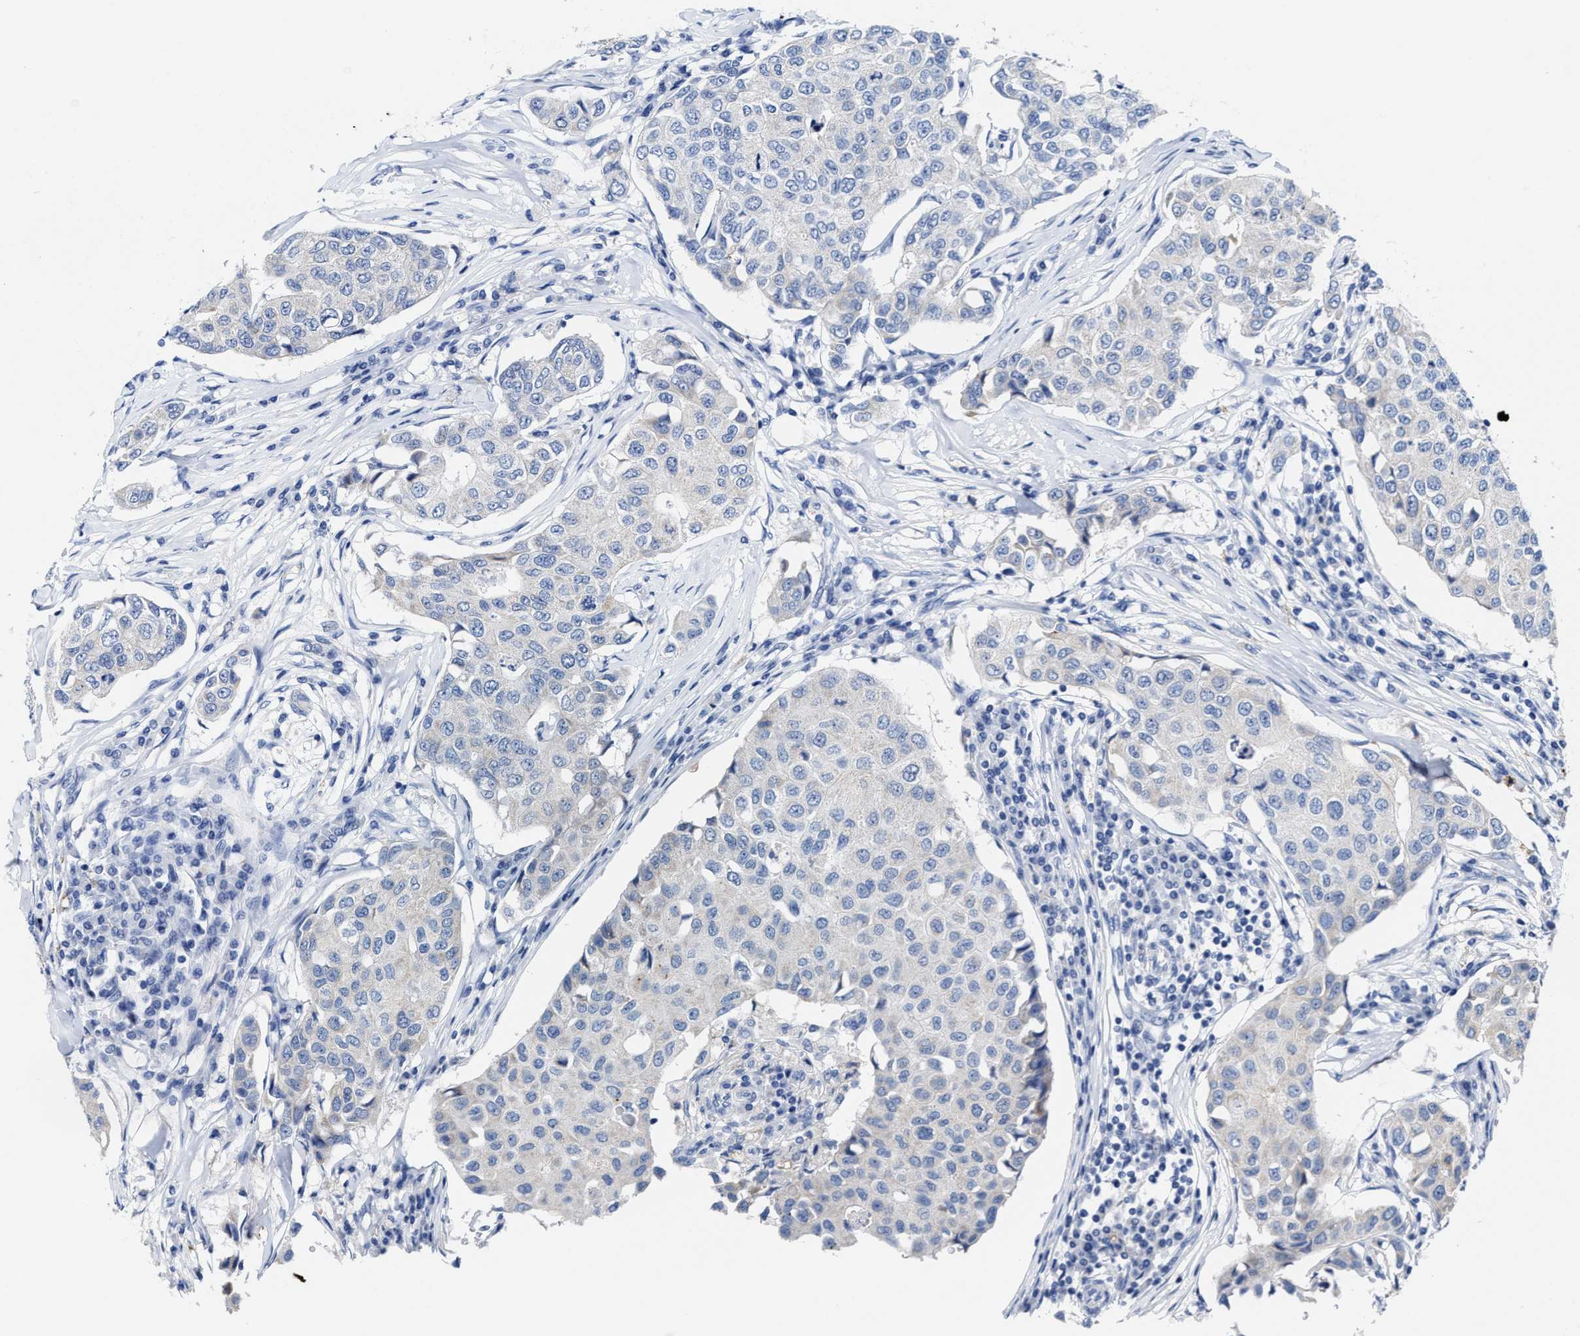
{"staining": {"intensity": "negative", "quantity": "none", "location": "none"}, "tissue": "breast cancer", "cell_type": "Tumor cells", "image_type": "cancer", "snomed": [{"axis": "morphology", "description": "Duct carcinoma"}, {"axis": "topography", "description": "Breast"}], "caption": "Tumor cells are negative for protein expression in human invasive ductal carcinoma (breast).", "gene": "TBRG4", "patient": {"sex": "female", "age": 80}}